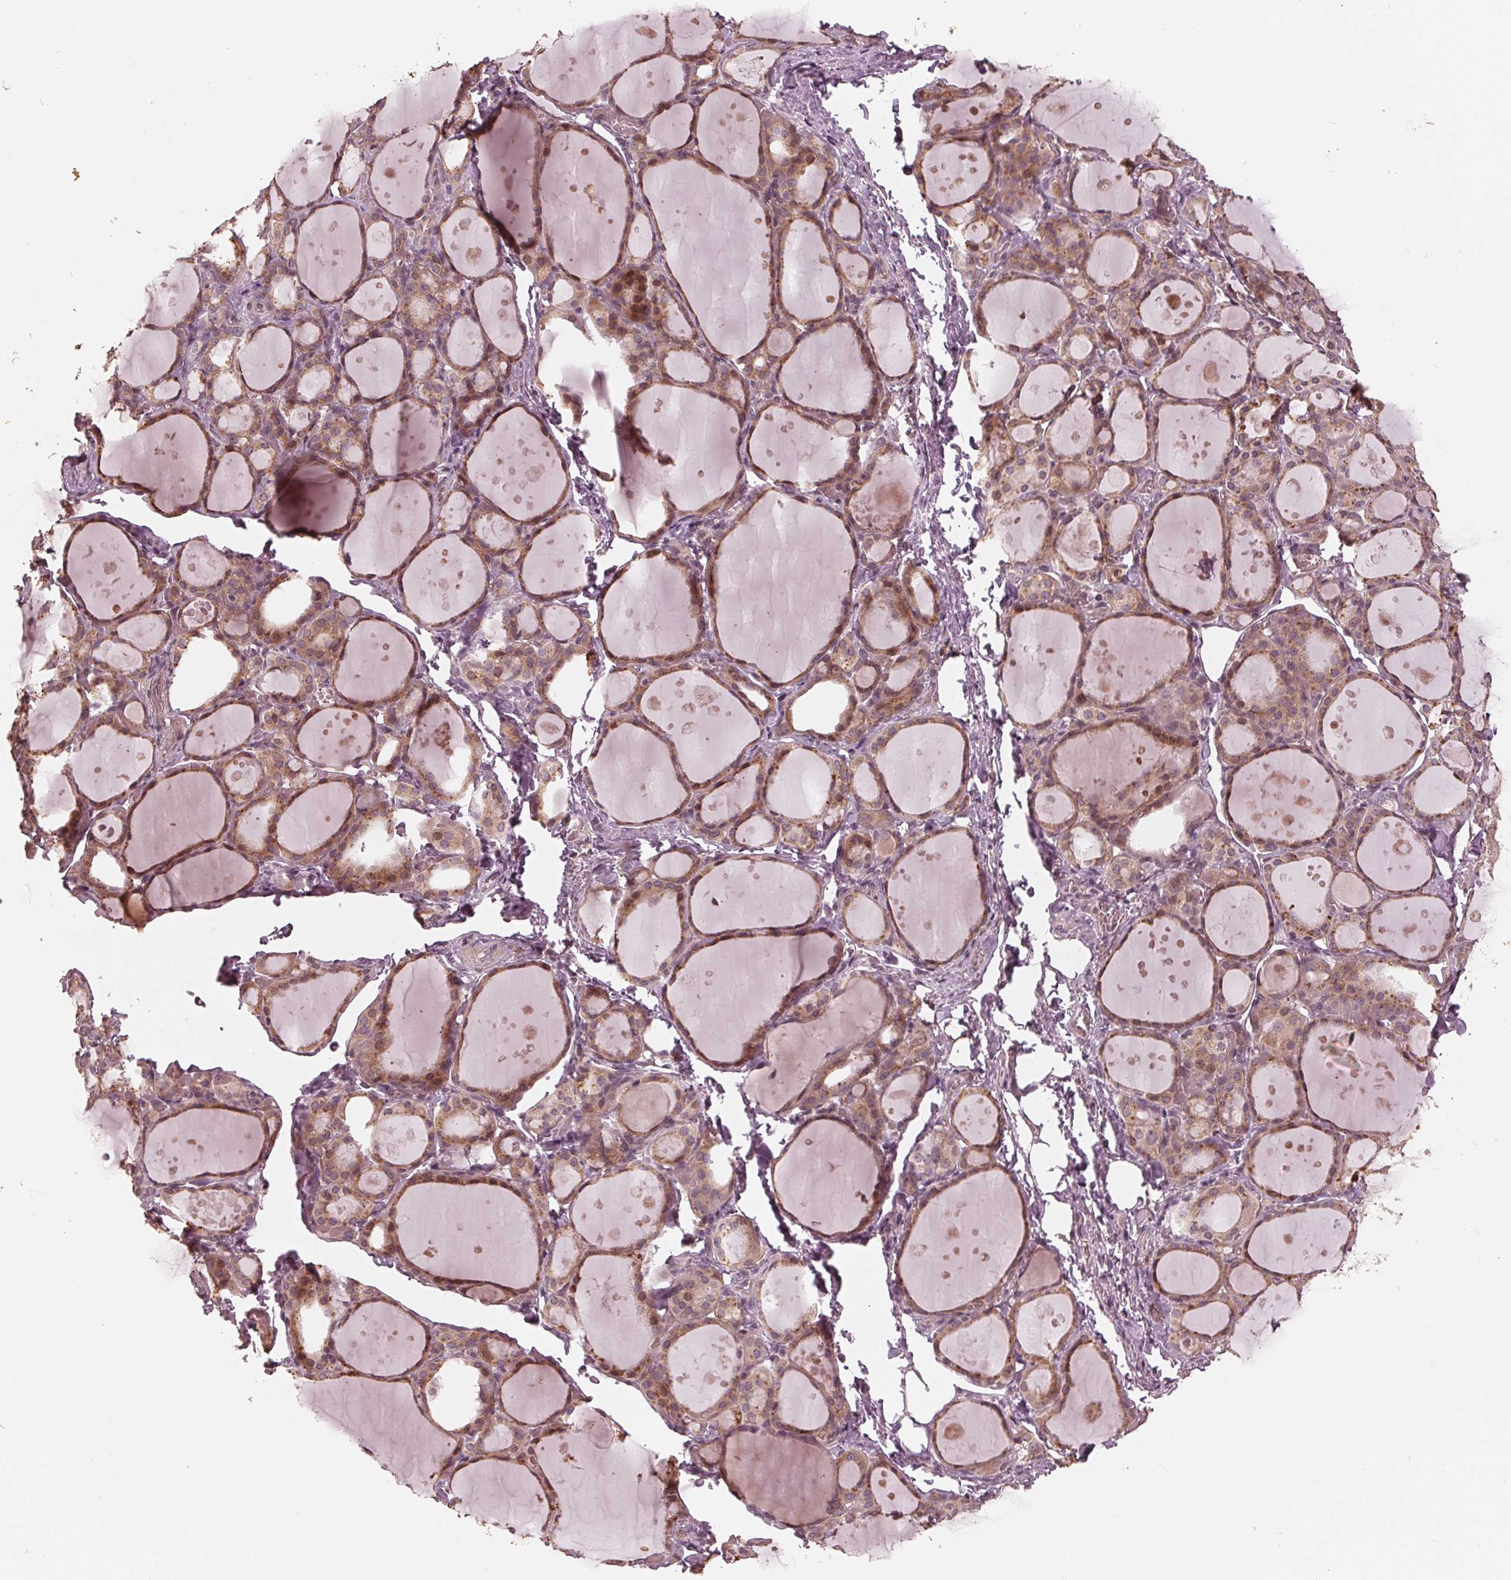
{"staining": {"intensity": "moderate", "quantity": ">75%", "location": "cytoplasmic/membranous,nuclear"}, "tissue": "thyroid gland", "cell_type": "Glandular cells", "image_type": "normal", "snomed": [{"axis": "morphology", "description": "Normal tissue, NOS"}, {"axis": "topography", "description": "Thyroid gland"}], "caption": "The immunohistochemical stain highlights moderate cytoplasmic/membranous,nuclear positivity in glandular cells of normal thyroid gland.", "gene": "ZNF471", "patient": {"sex": "male", "age": 68}}